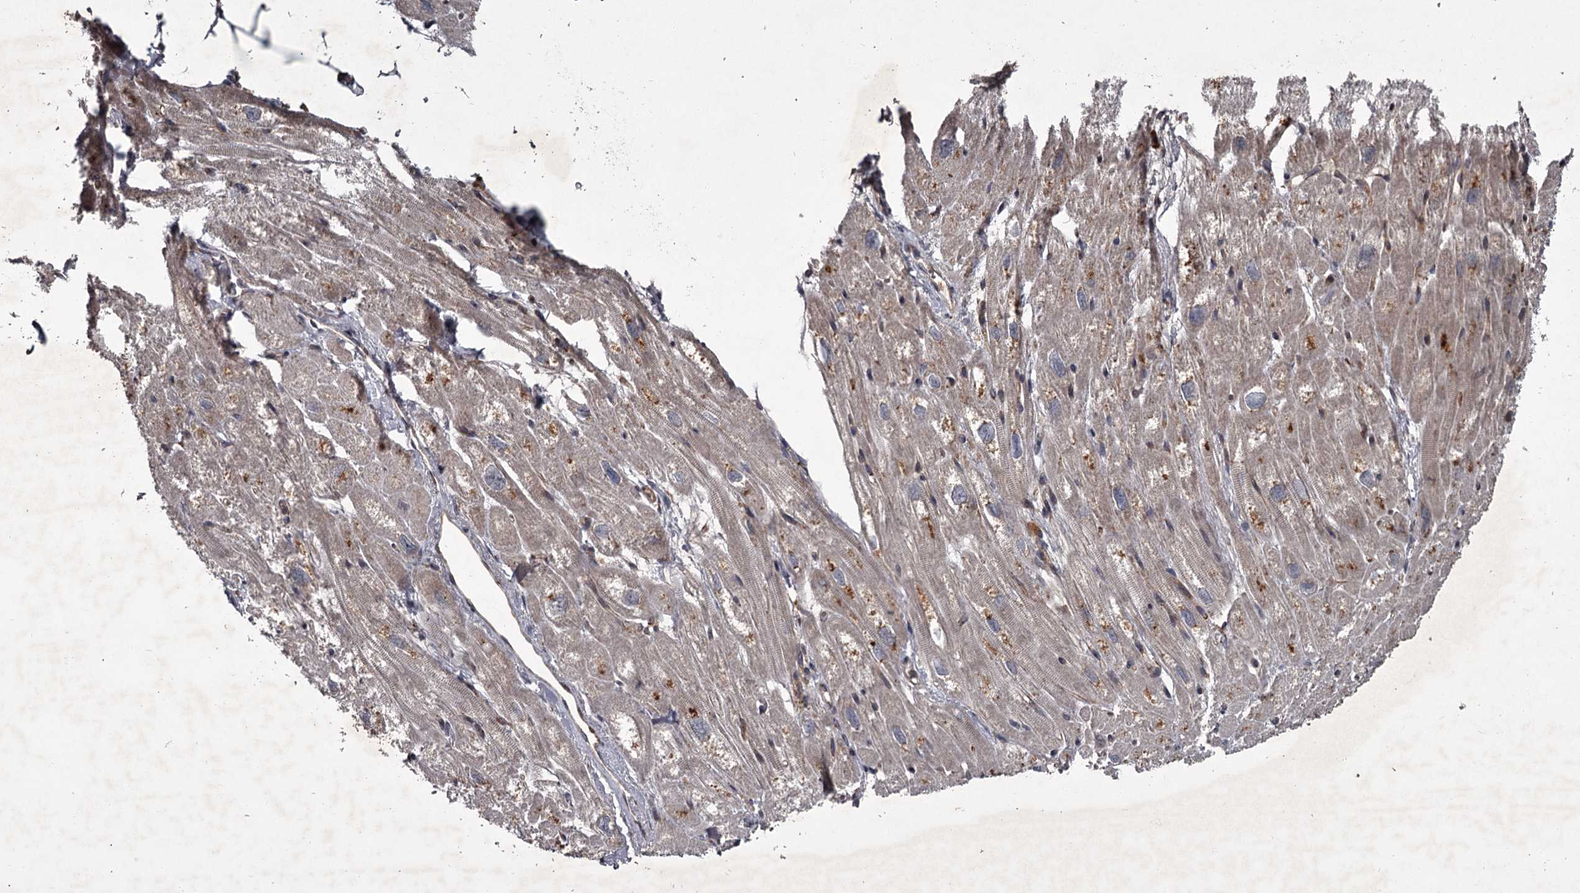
{"staining": {"intensity": "weak", "quantity": "25%-75%", "location": "cytoplasmic/membranous"}, "tissue": "heart muscle", "cell_type": "Cardiomyocytes", "image_type": "normal", "snomed": [{"axis": "morphology", "description": "Normal tissue, NOS"}, {"axis": "topography", "description": "Heart"}], "caption": "Benign heart muscle exhibits weak cytoplasmic/membranous positivity in approximately 25%-75% of cardiomyocytes.", "gene": "UNC93B1", "patient": {"sex": "male", "age": 50}}